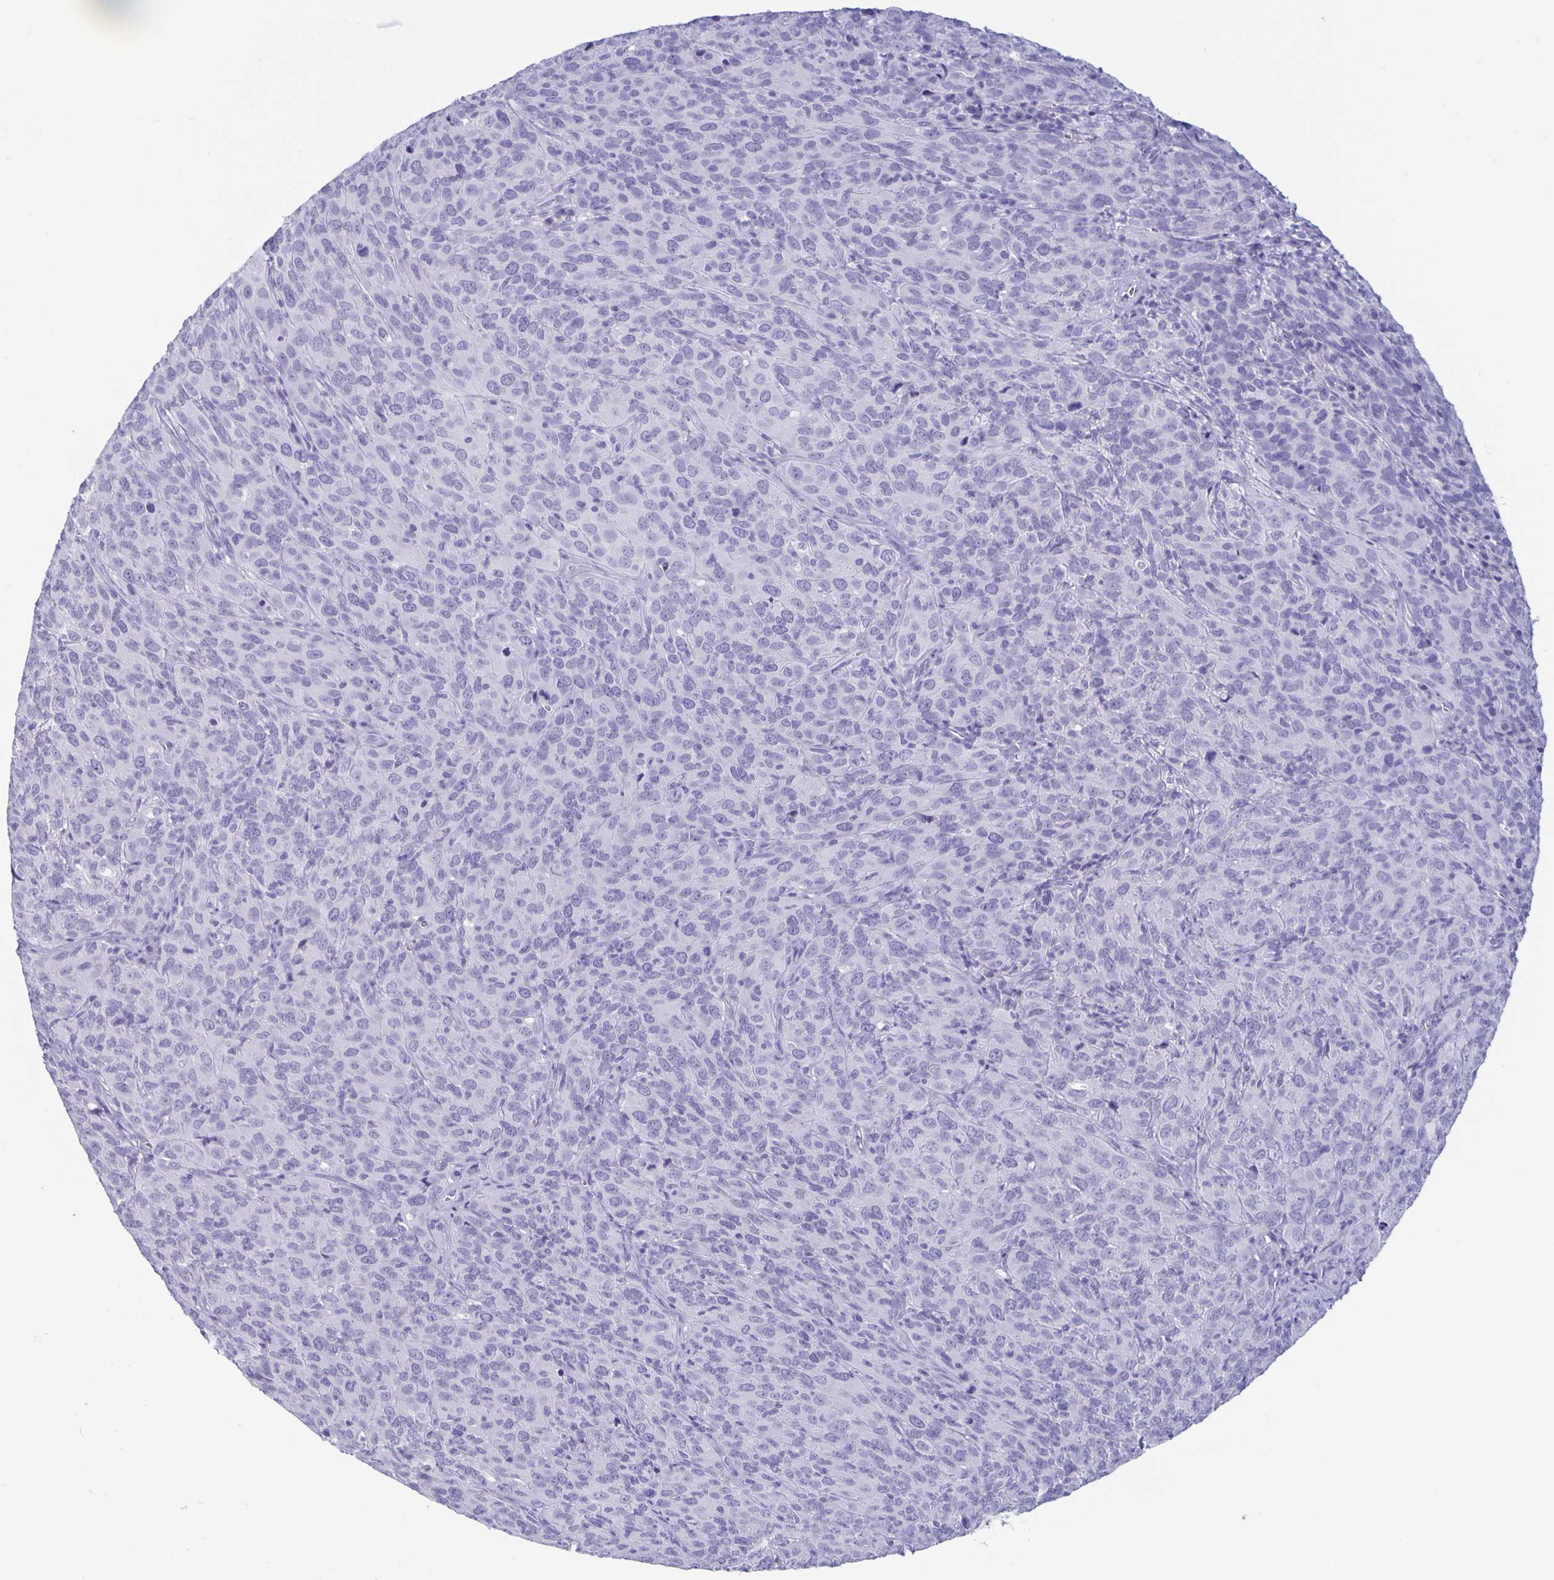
{"staining": {"intensity": "negative", "quantity": "none", "location": "none"}, "tissue": "cervical cancer", "cell_type": "Tumor cells", "image_type": "cancer", "snomed": [{"axis": "morphology", "description": "Normal tissue, NOS"}, {"axis": "morphology", "description": "Squamous cell carcinoma, NOS"}, {"axis": "topography", "description": "Cervix"}], "caption": "High power microscopy histopathology image of an immunohistochemistry (IHC) image of squamous cell carcinoma (cervical), revealing no significant staining in tumor cells.", "gene": "BPIFA3", "patient": {"sex": "female", "age": 51}}